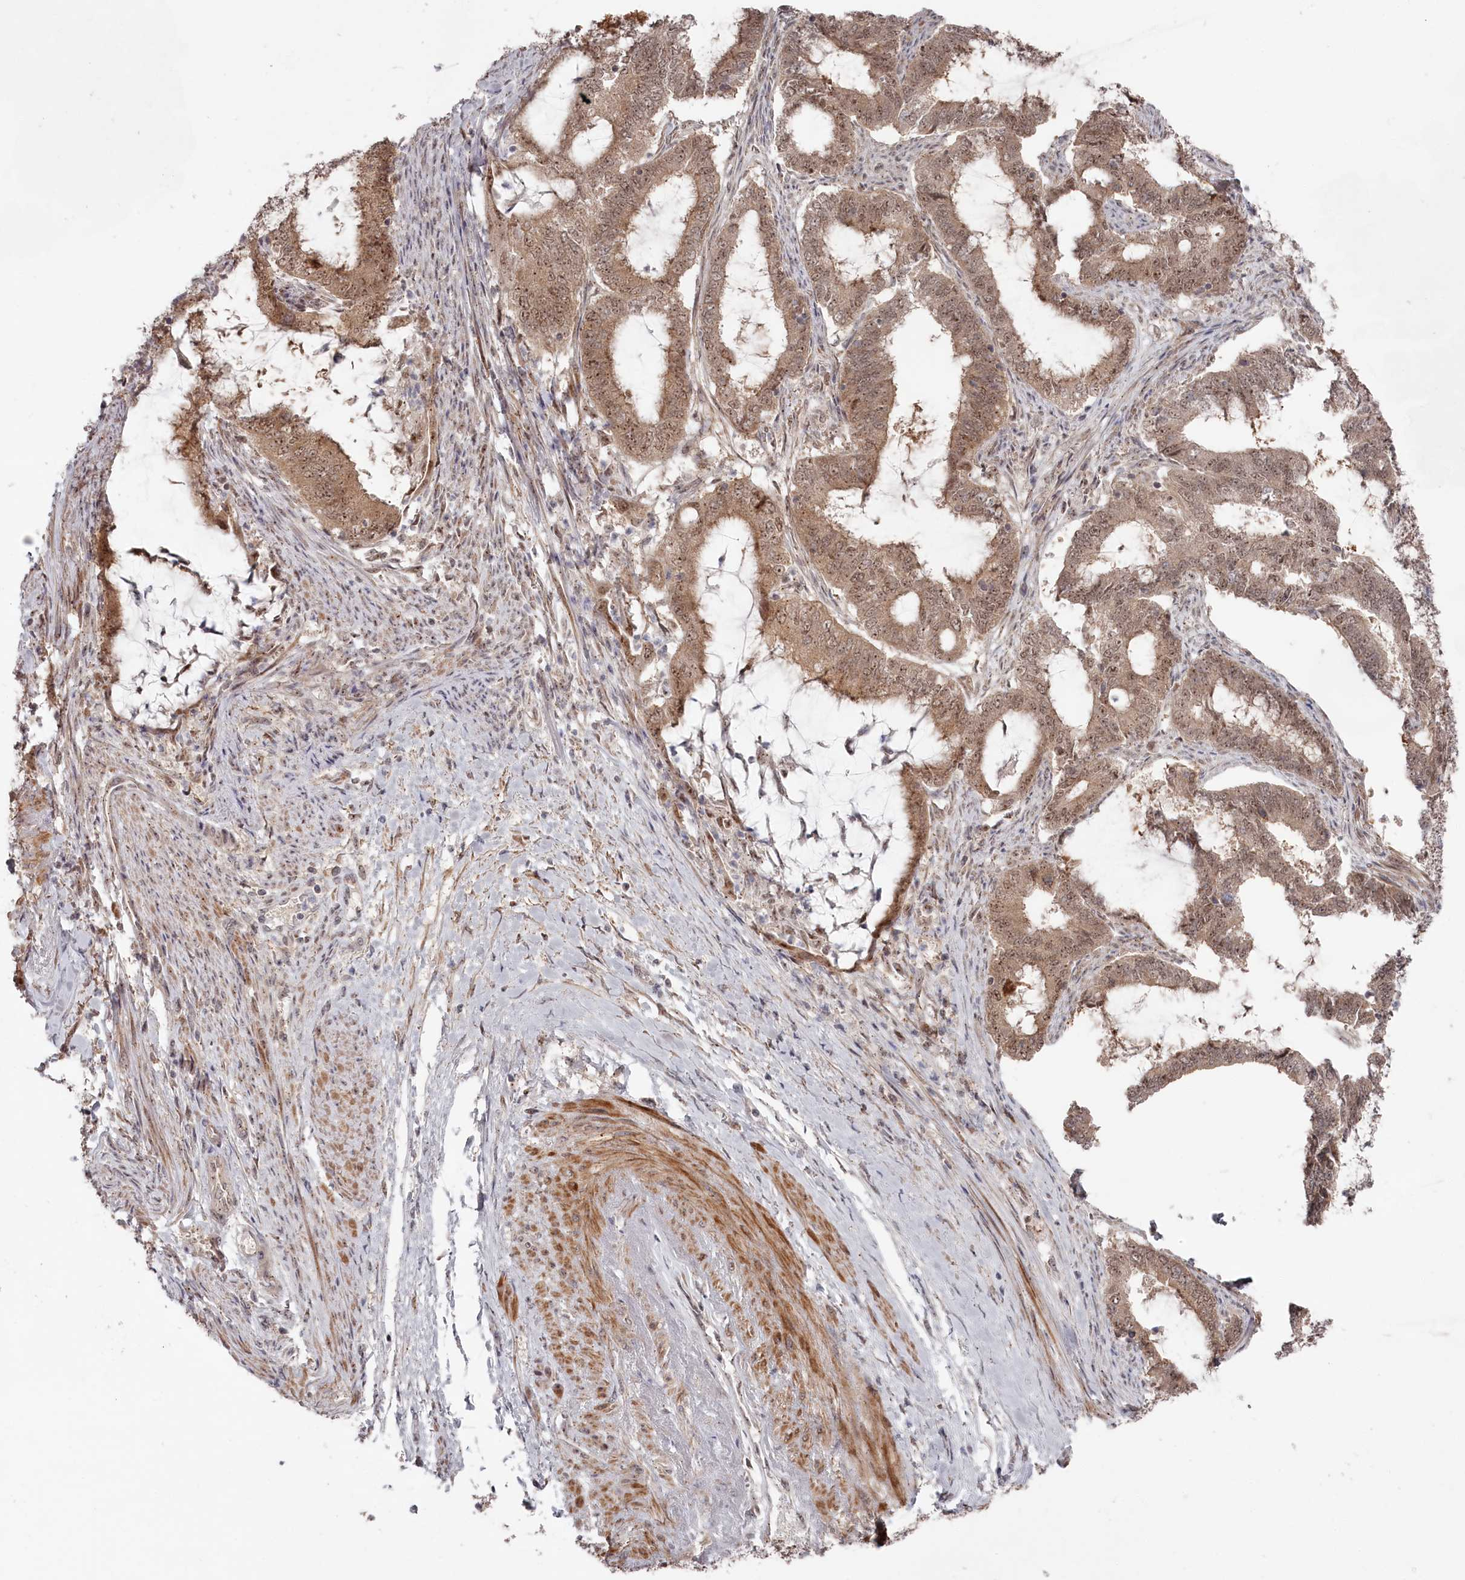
{"staining": {"intensity": "moderate", "quantity": ">75%", "location": "cytoplasmic/membranous,nuclear"}, "tissue": "endometrial cancer", "cell_type": "Tumor cells", "image_type": "cancer", "snomed": [{"axis": "morphology", "description": "Adenocarcinoma, NOS"}, {"axis": "topography", "description": "Endometrium"}], "caption": "Protein expression analysis of endometrial cancer displays moderate cytoplasmic/membranous and nuclear staining in approximately >75% of tumor cells.", "gene": "EXOSC1", "patient": {"sex": "female", "age": 51}}